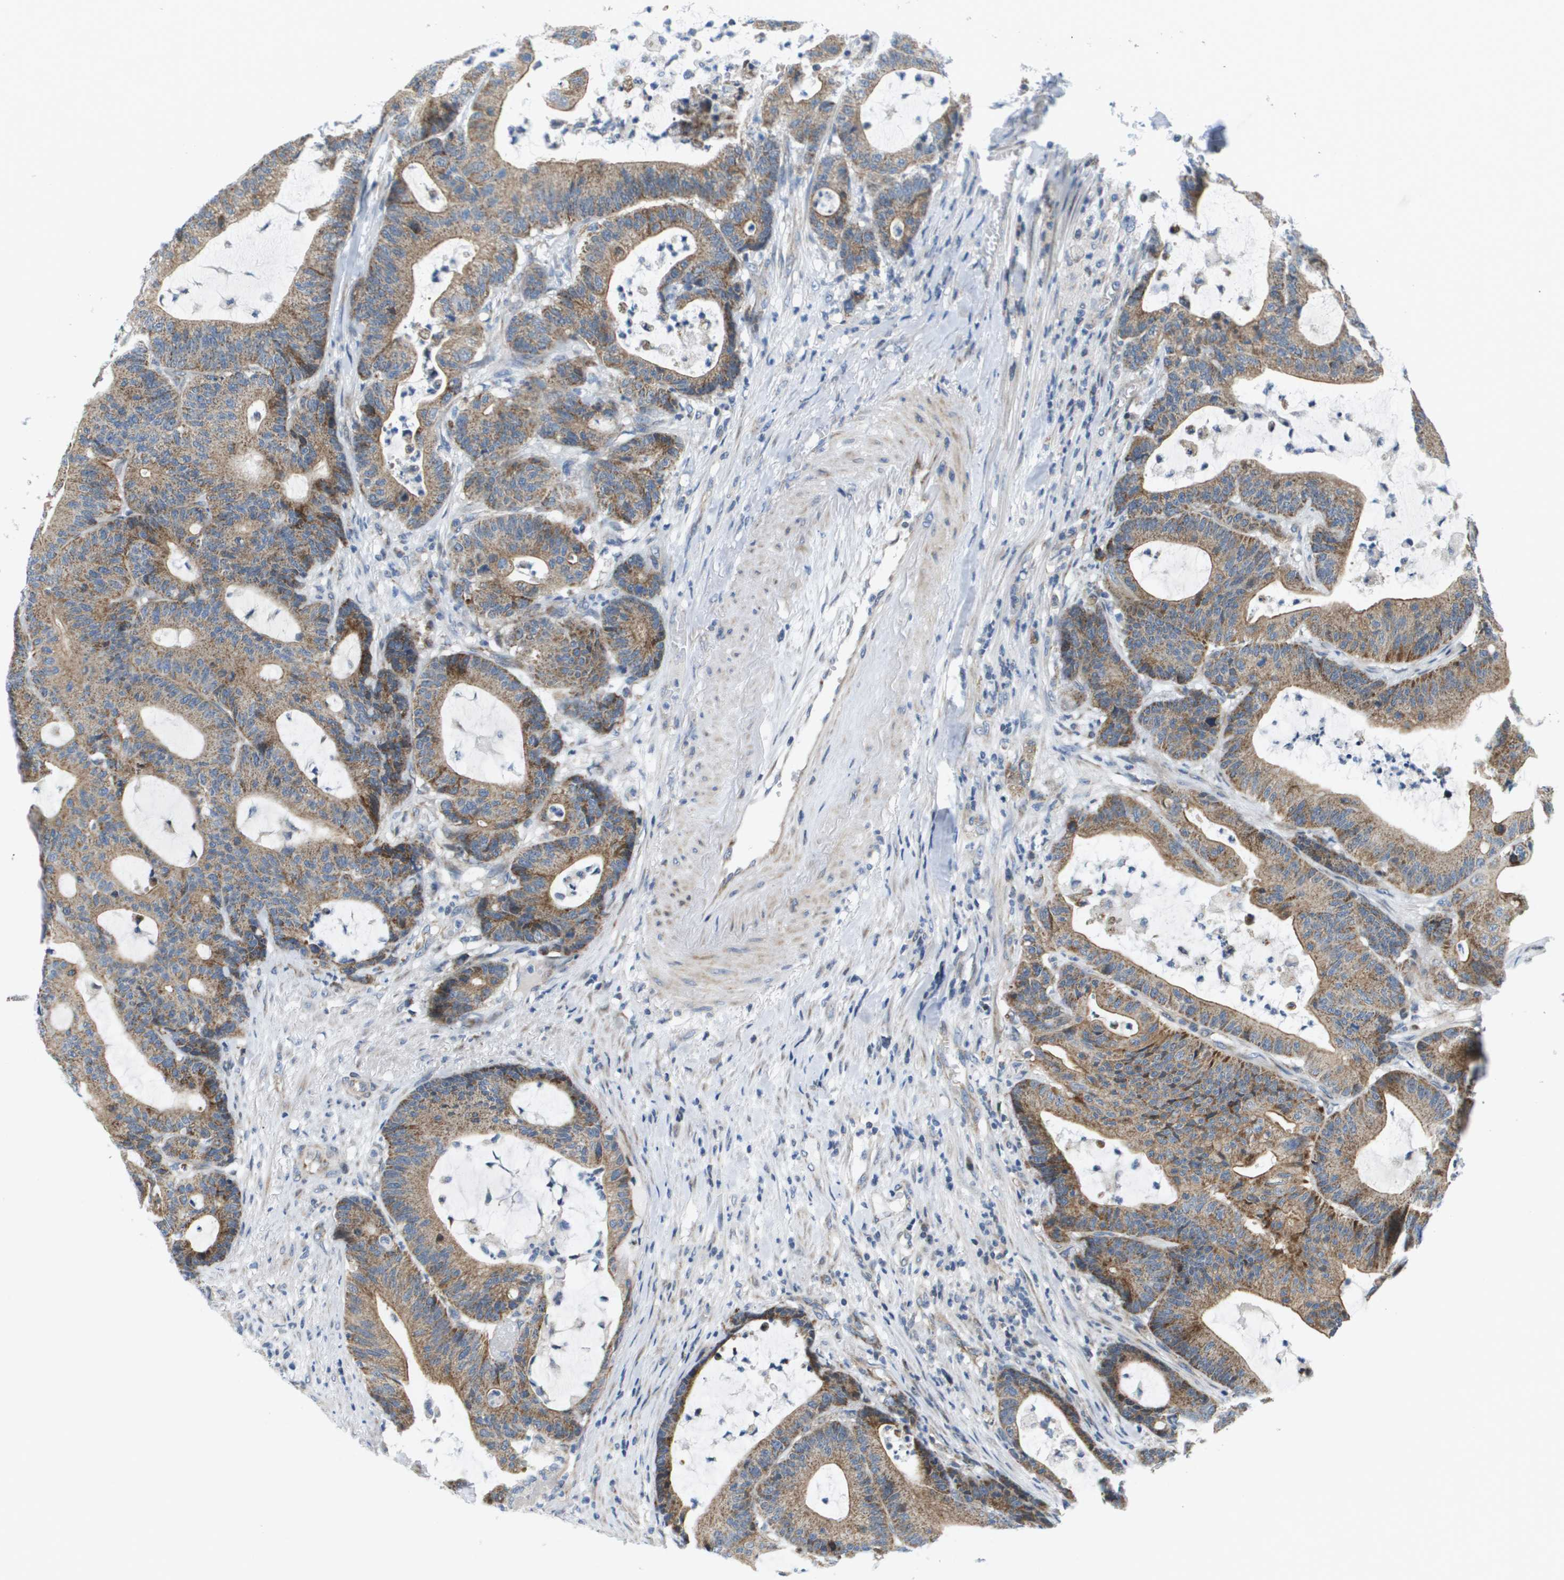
{"staining": {"intensity": "moderate", "quantity": ">75%", "location": "cytoplasmic/membranous"}, "tissue": "colorectal cancer", "cell_type": "Tumor cells", "image_type": "cancer", "snomed": [{"axis": "morphology", "description": "Adenocarcinoma, NOS"}, {"axis": "topography", "description": "Colon"}], "caption": "IHC of human colorectal cancer exhibits medium levels of moderate cytoplasmic/membranous expression in about >75% of tumor cells.", "gene": "KRT23", "patient": {"sex": "female", "age": 84}}